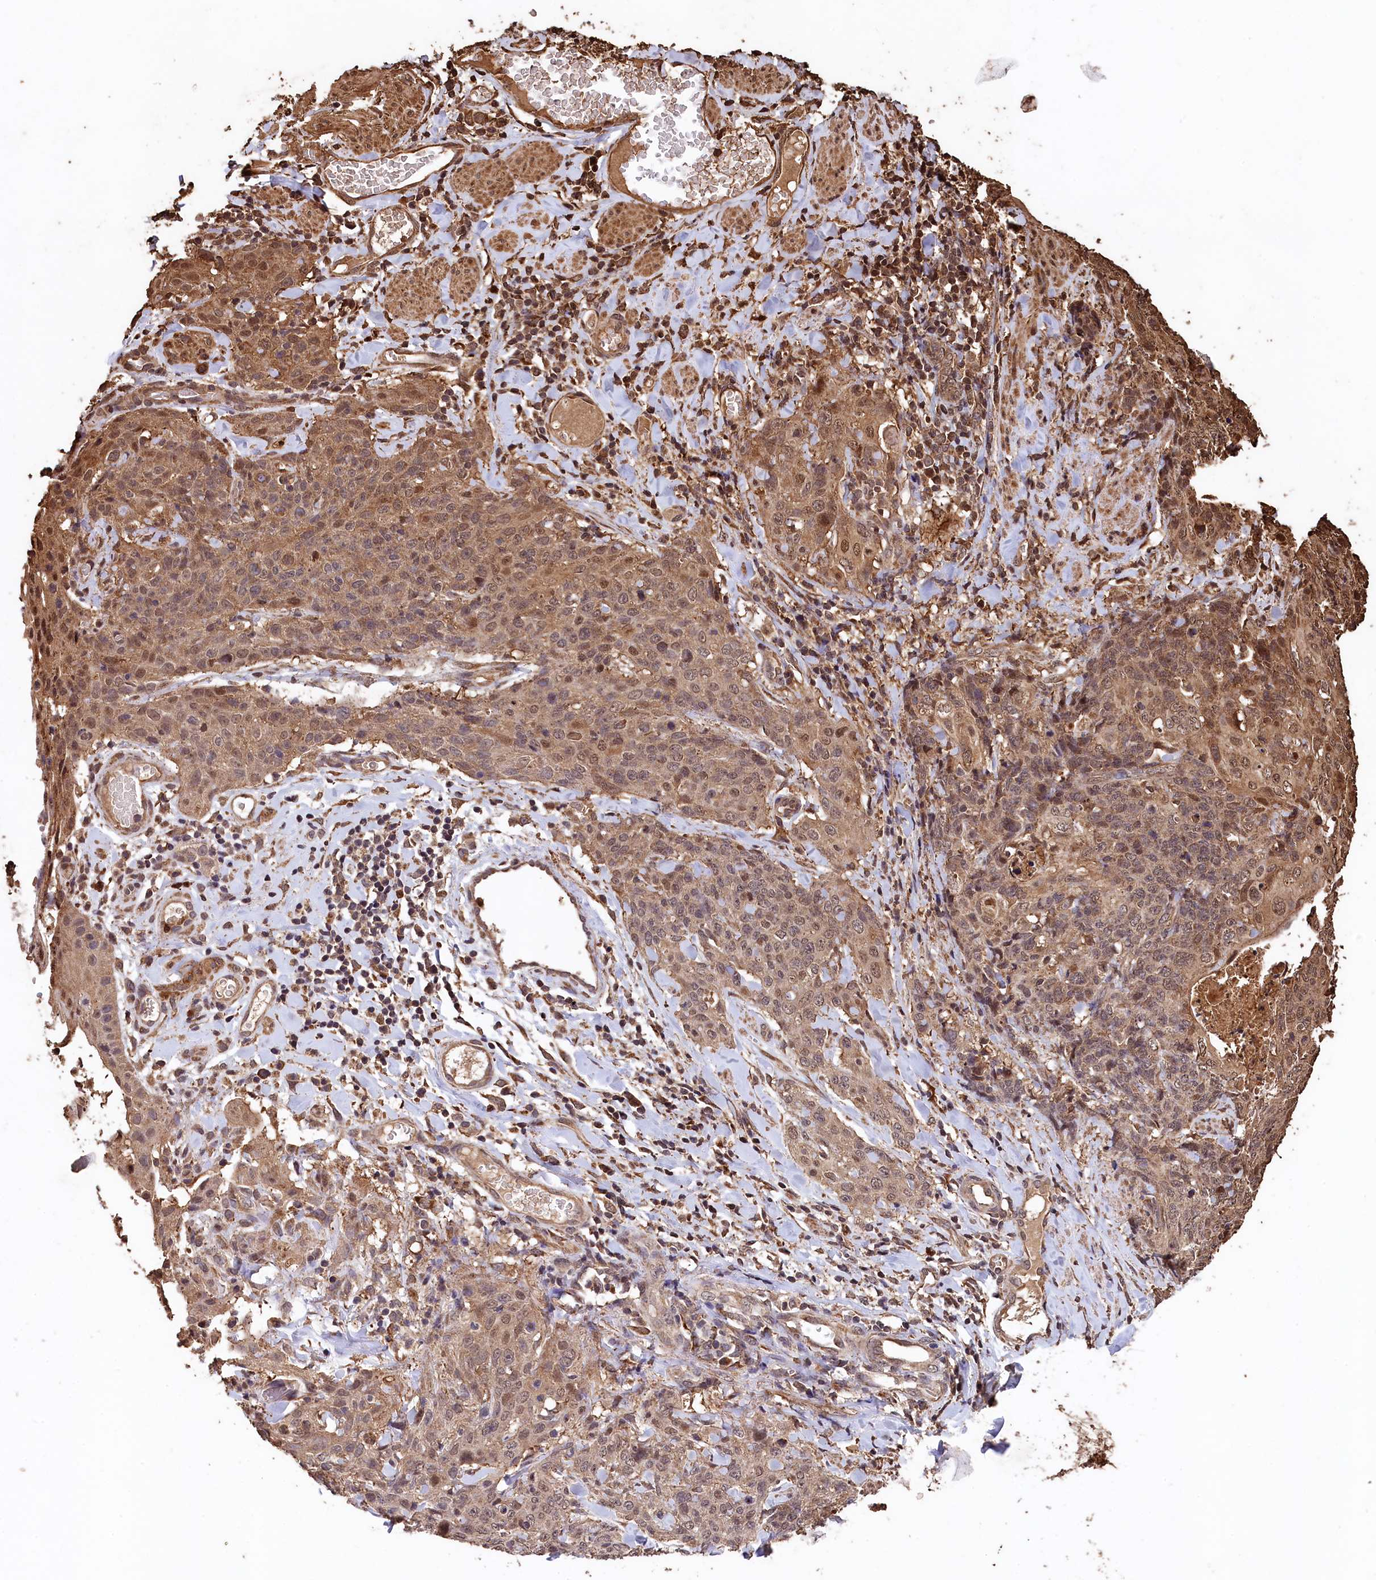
{"staining": {"intensity": "moderate", "quantity": "25%-75%", "location": "cytoplasmic/membranous,nuclear"}, "tissue": "skin cancer", "cell_type": "Tumor cells", "image_type": "cancer", "snomed": [{"axis": "morphology", "description": "Squamous cell carcinoma, NOS"}, {"axis": "topography", "description": "Skin"}, {"axis": "topography", "description": "Vulva"}], "caption": "A photomicrograph of skin squamous cell carcinoma stained for a protein exhibits moderate cytoplasmic/membranous and nuclear brown staining in tumor cells. Using DAB (3,3'-diaminobenzidine) (brown) and hematoxylin (blue) stains, captured at high magnification using brightfield microscopy.", "gene": "CEP57L1", "patient": {"sex": "female", "age": 85}}